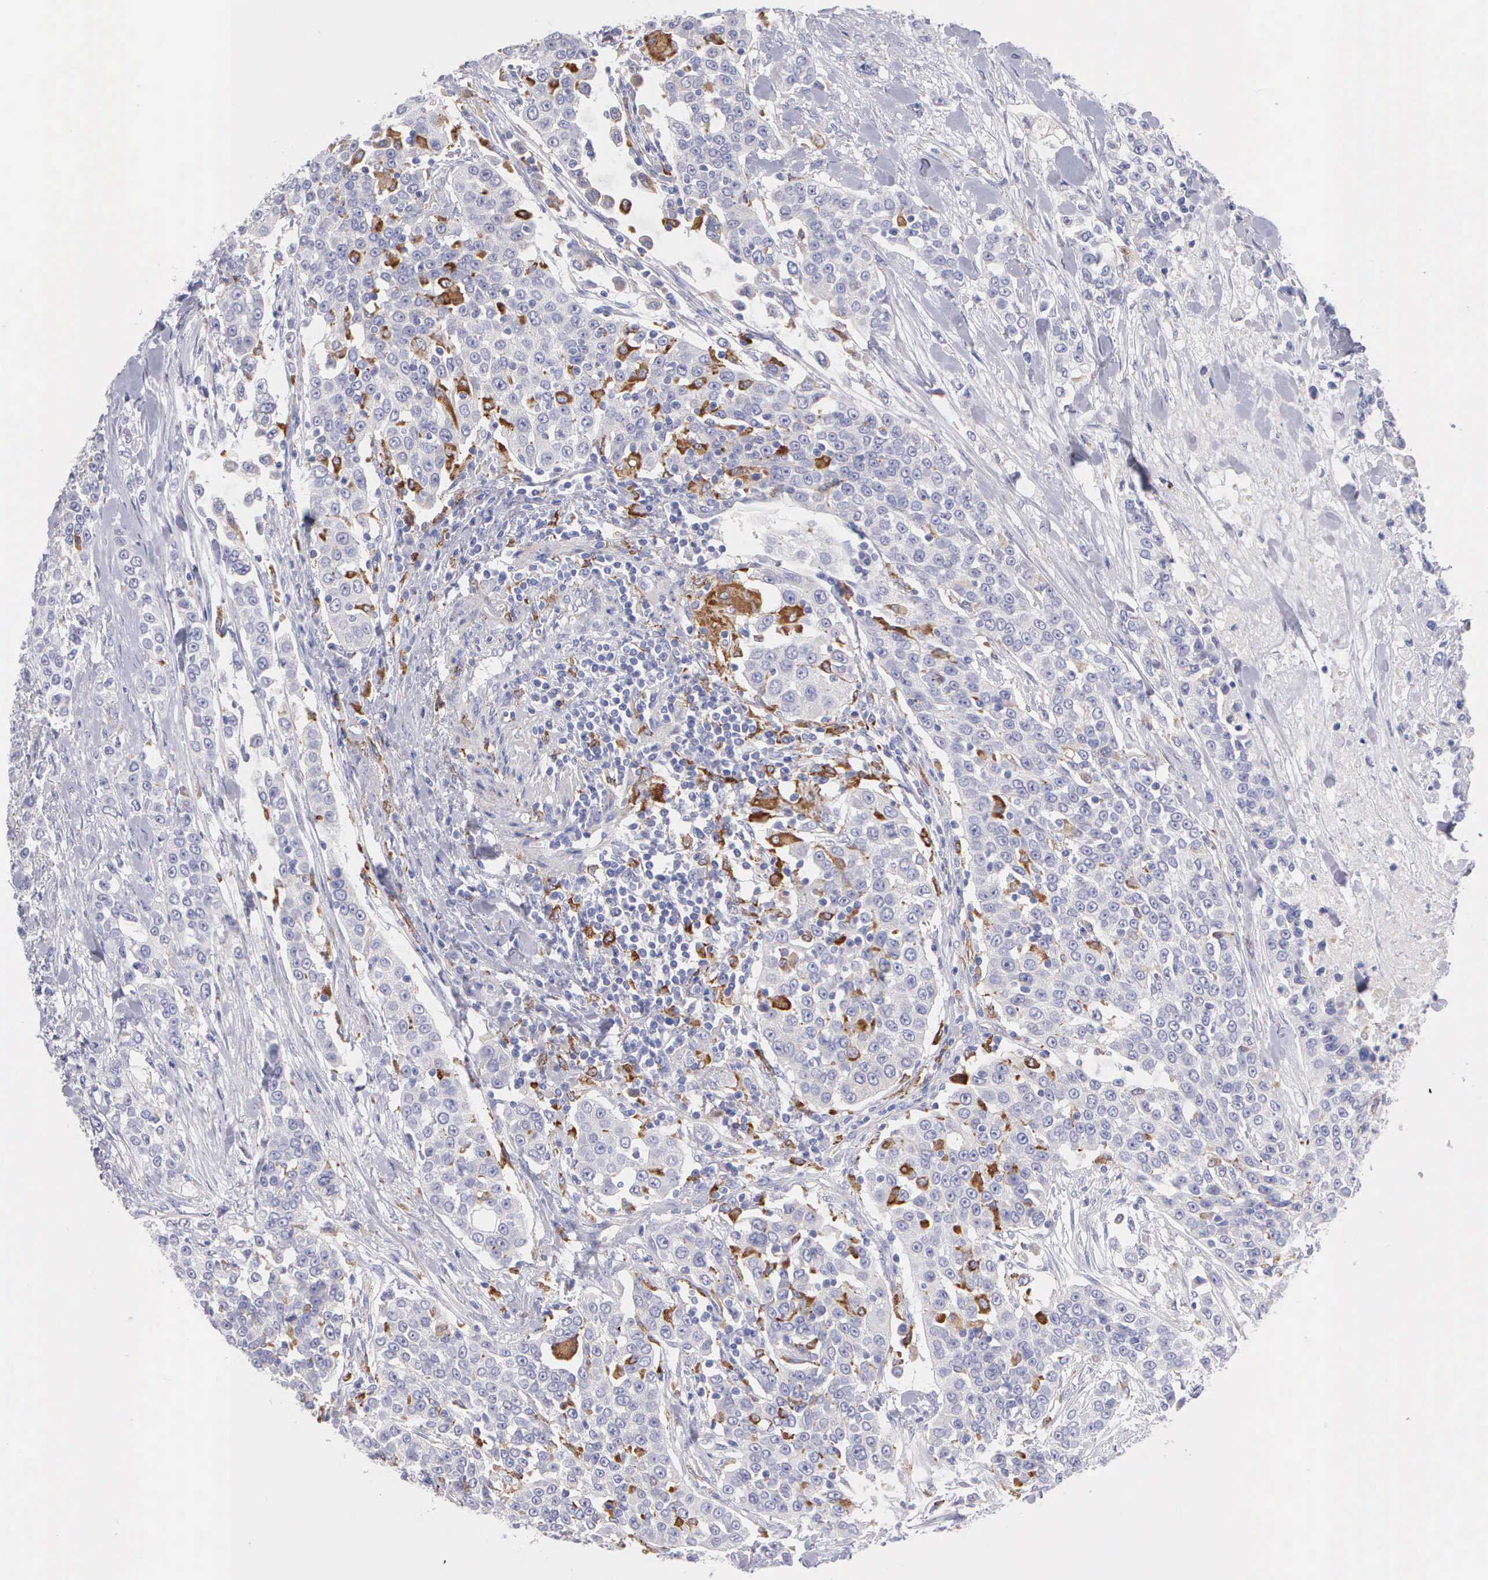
{"staining": {"intensity": "moderate", "quantity": "<25%", "location": "cytoplasmic/membranous"}, "tissue": "urothelial cancer", "cell_type": "Tumor cells", "image_type": "cancer", "snomed": [{"axis": "morphology", "description": "Urothelial carcinoma, High grade"}, {"axis": "topography", "description": "Urinary bladder"}], "caption": "Human urothelial carcinoma (high-grade) stained for a protein (brown) displays moderate cytoplasmic/membranous positive expression in approximately <25% of tumor cells.", "gene": "TYRP1", "patient": {"sex": "female", "age": 80}}